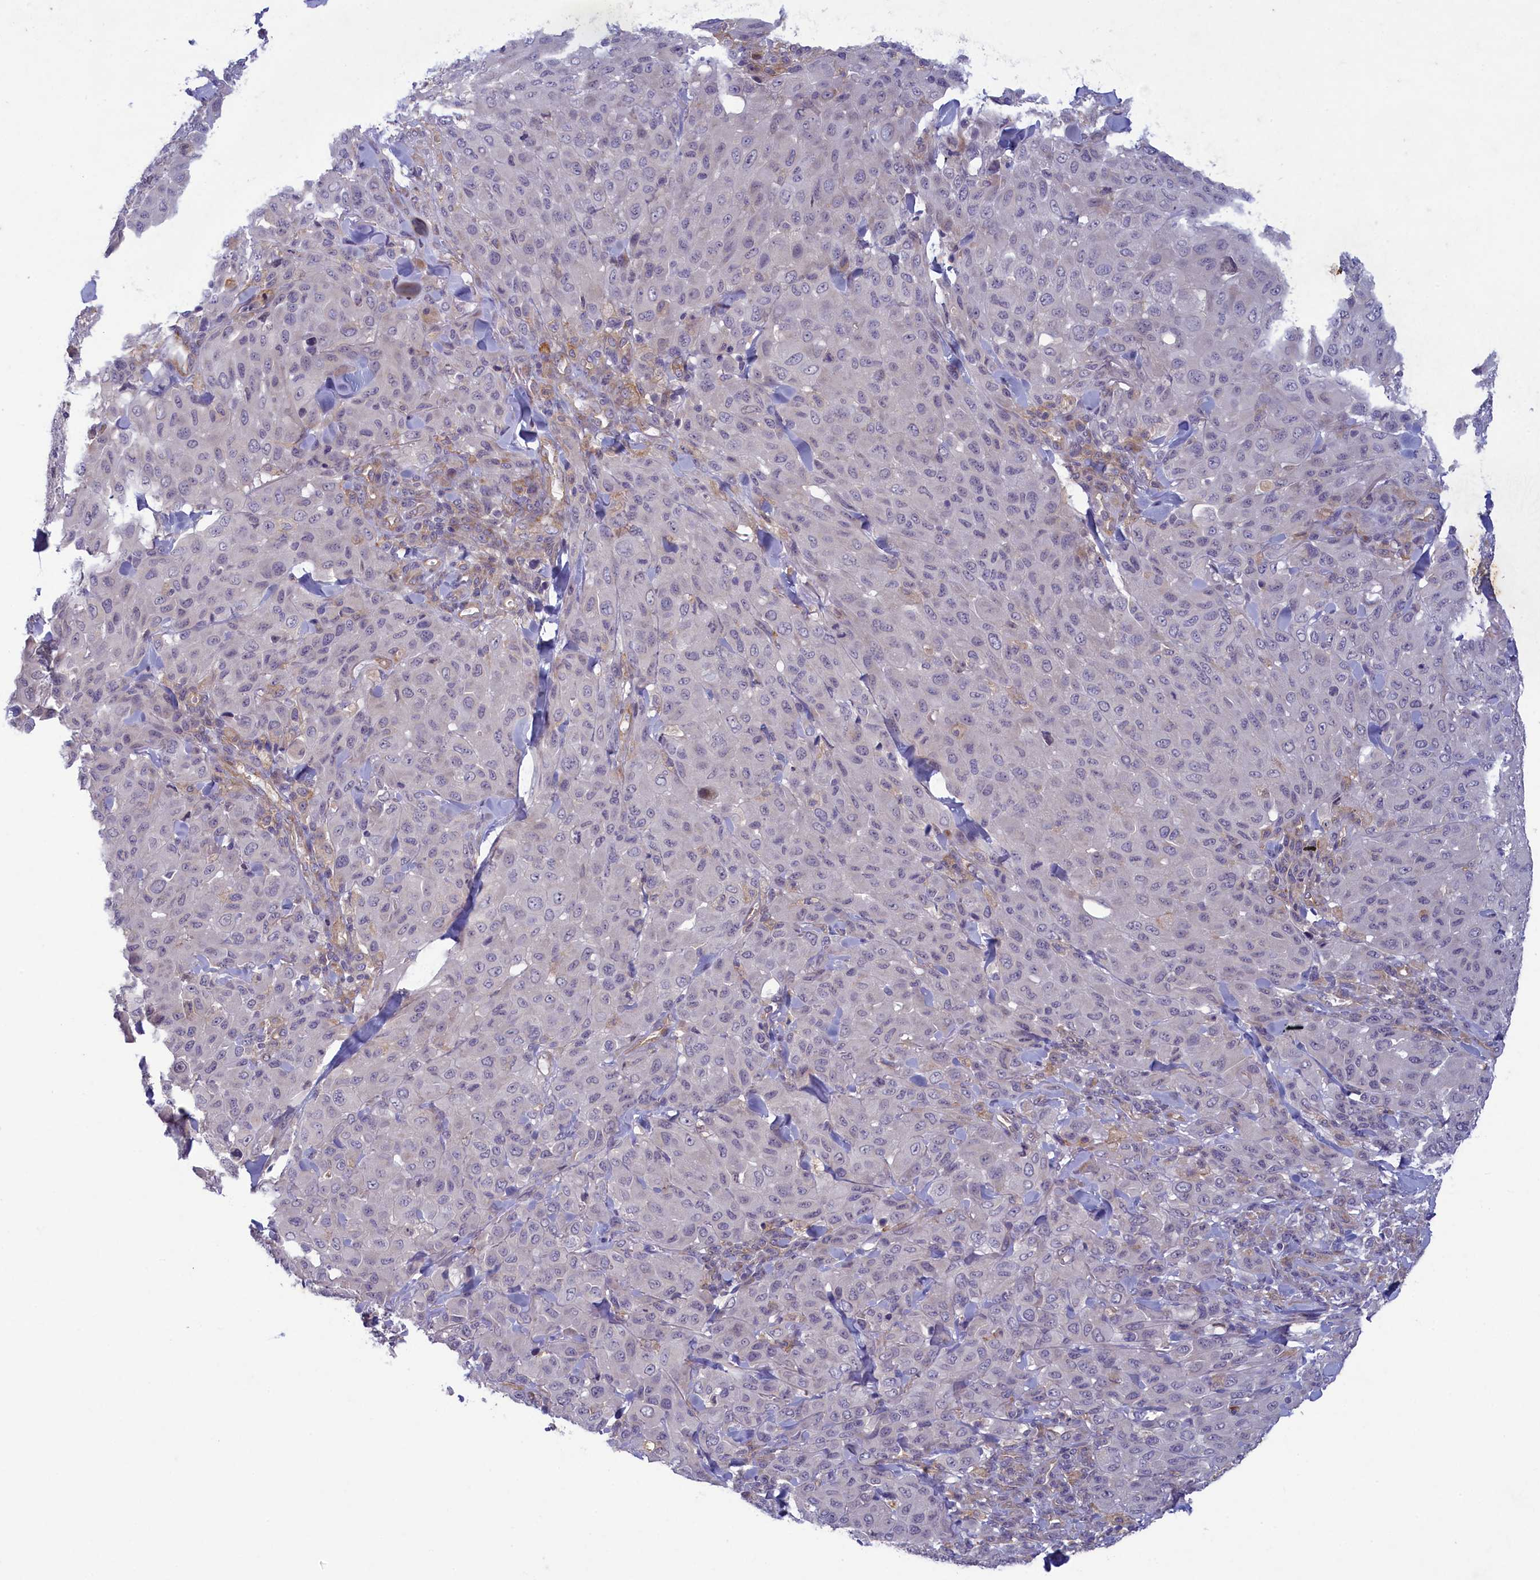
{"staining": {"intensity": "negative", "quantity": "none", "location": "none"}, "tissue": "melanoma", "cell_type": "Tumor cells", "image_type": "cancer", "snomed": [{"axis": "morphology", "description": "Malignant melanoma, Metastatic site"}, {"axis": "topography", "description": "Skin"}], "caption": "Tumor cells show no significant protein positivity in malignant melanoma (metastatic site). (Immunohistochemistry, brightfield microscopy, high magnification).", "gene": "PLEKHG6", "patient": {"sex": "female", "age": 81}}